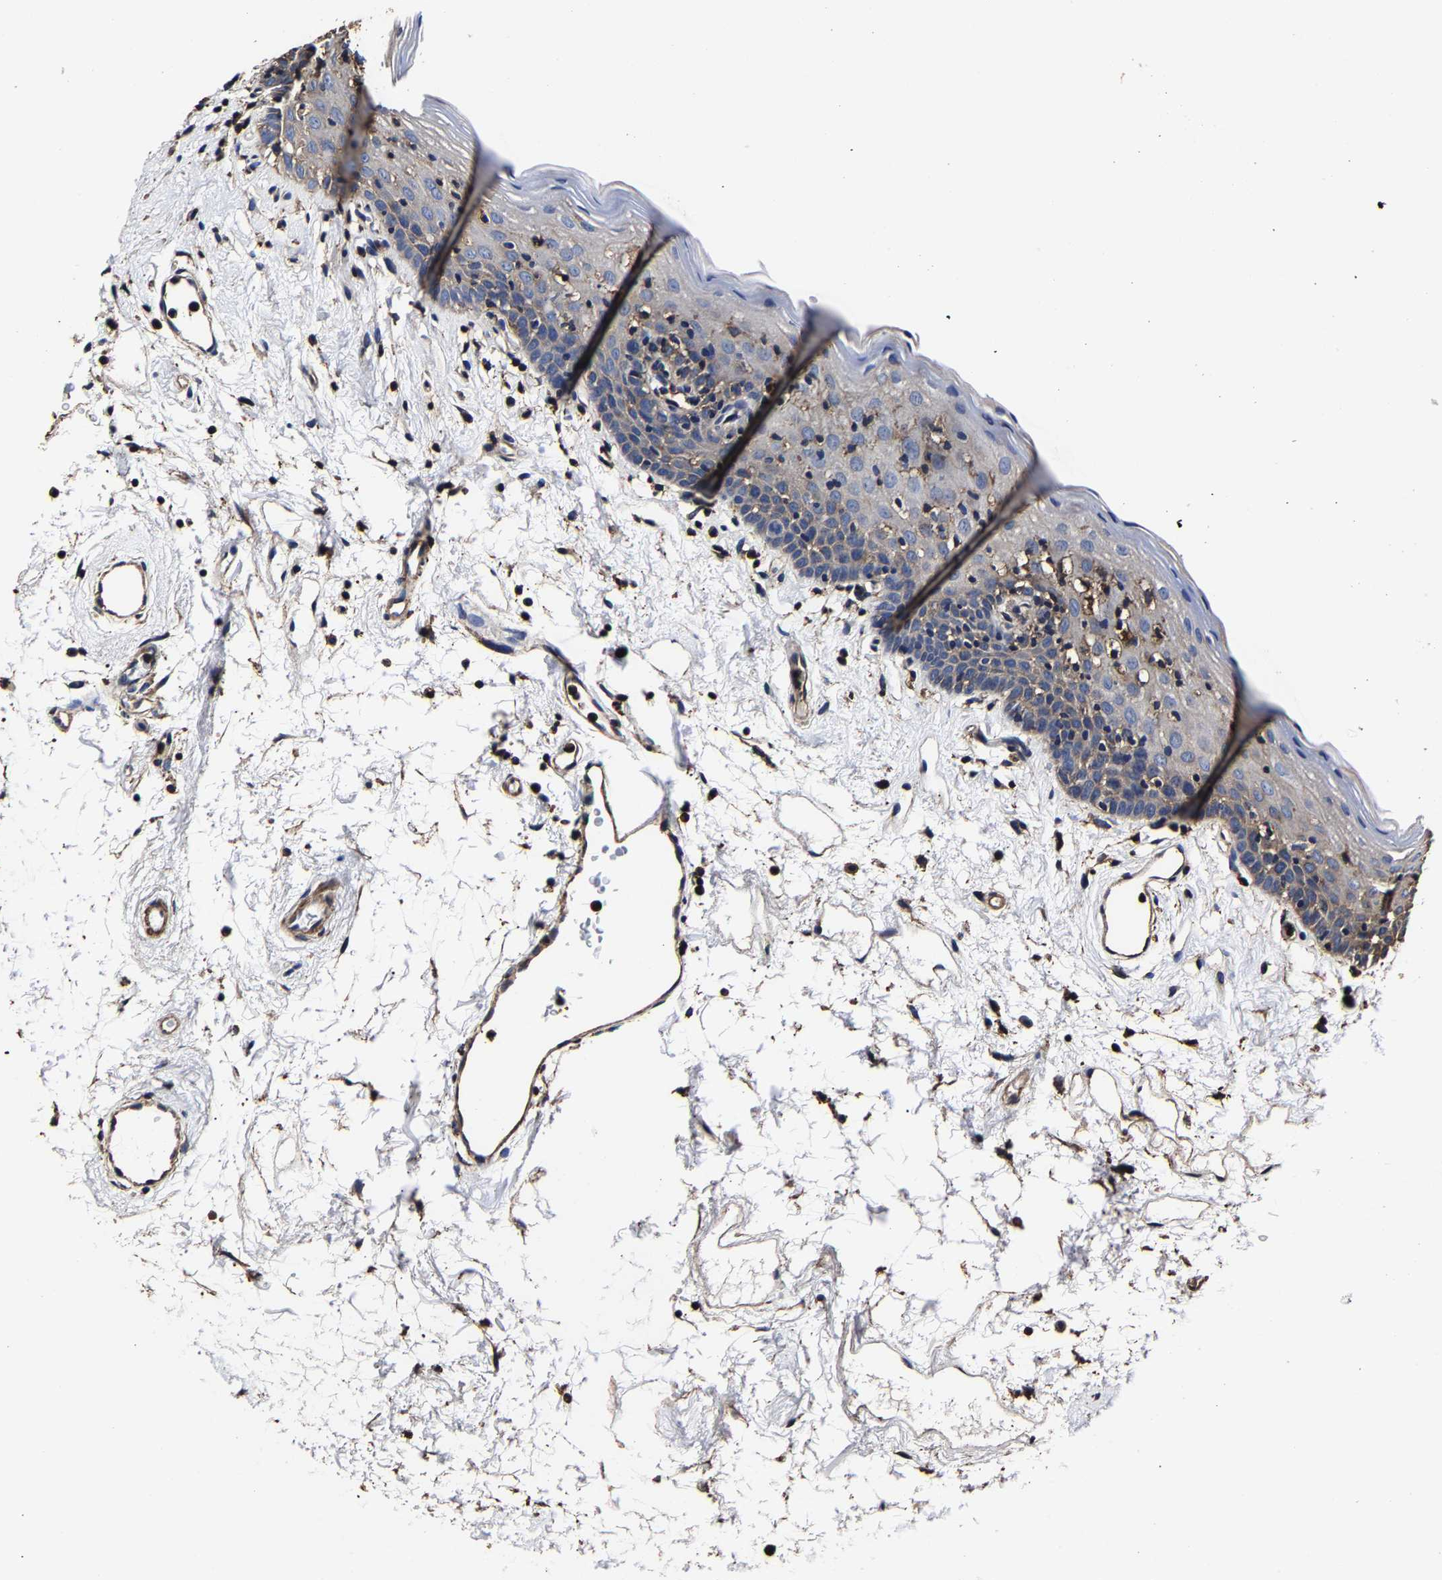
{"staining": {"intensity": "weak", "quantity": "<25%", "location": "cytoplasmic/membranous"}, "tissue": "oral mucosa", "cell_type": "Squamous epithelial cells", "image_type": "normal", "snomed": [{"axis": "morphology", "description": "Normal tissue, NOS"}, {"axis": "topography", "description": "Oral tissue"}], "caption": "Micrograph shows no significant protein staining in squamous epithelial cells of normal oral mucosa.", "gene": "SSH3", "patient": {"sex": "male", "age": 66}}